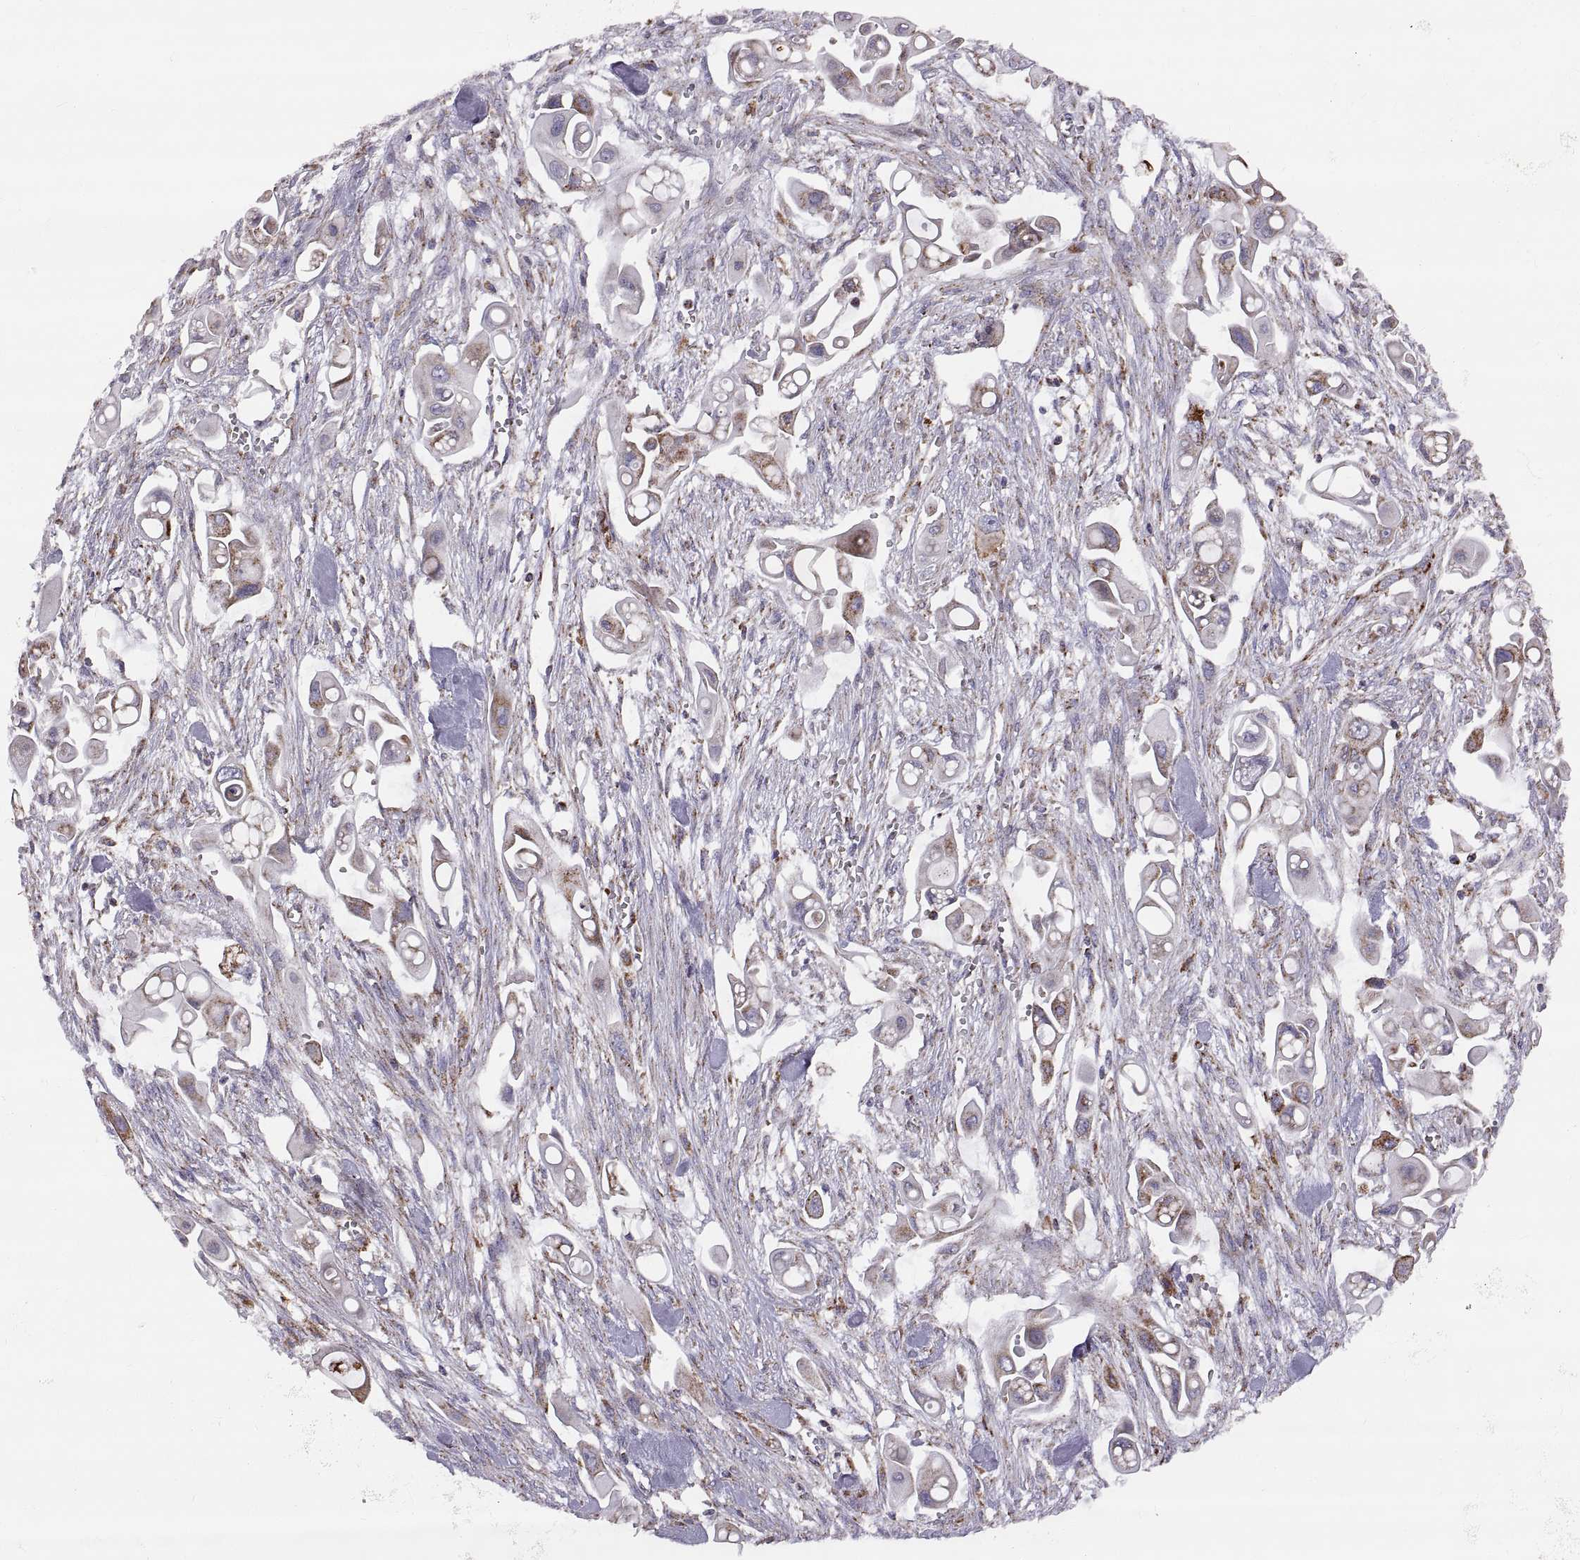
{"staining": {"intensity": "strong", "quantity": "<25%", "location": "cytoplasmic/membranous"}, "tissue": "pancreatic cancer", "cell_type": "Tumor cells", "image_type": "cancer", "snomed": [{"axis": "morphology", "description": "Adenocarcinoma, NOS"}, {"axis": "topography", "description": "Pancreas"}], "caption": "The photomicrograph demonstrates staining of adenocarcinoma (pancreatic), revealing strong cytoplasmic/membranous protein staining (brown color) within tumor cells. (DAB (3,3'-diaminobenzidine) = brown stain, brightfield microscopy at high magnification).", "gene": "ARSD", "patient": {"sex": "male", "age": 50}}